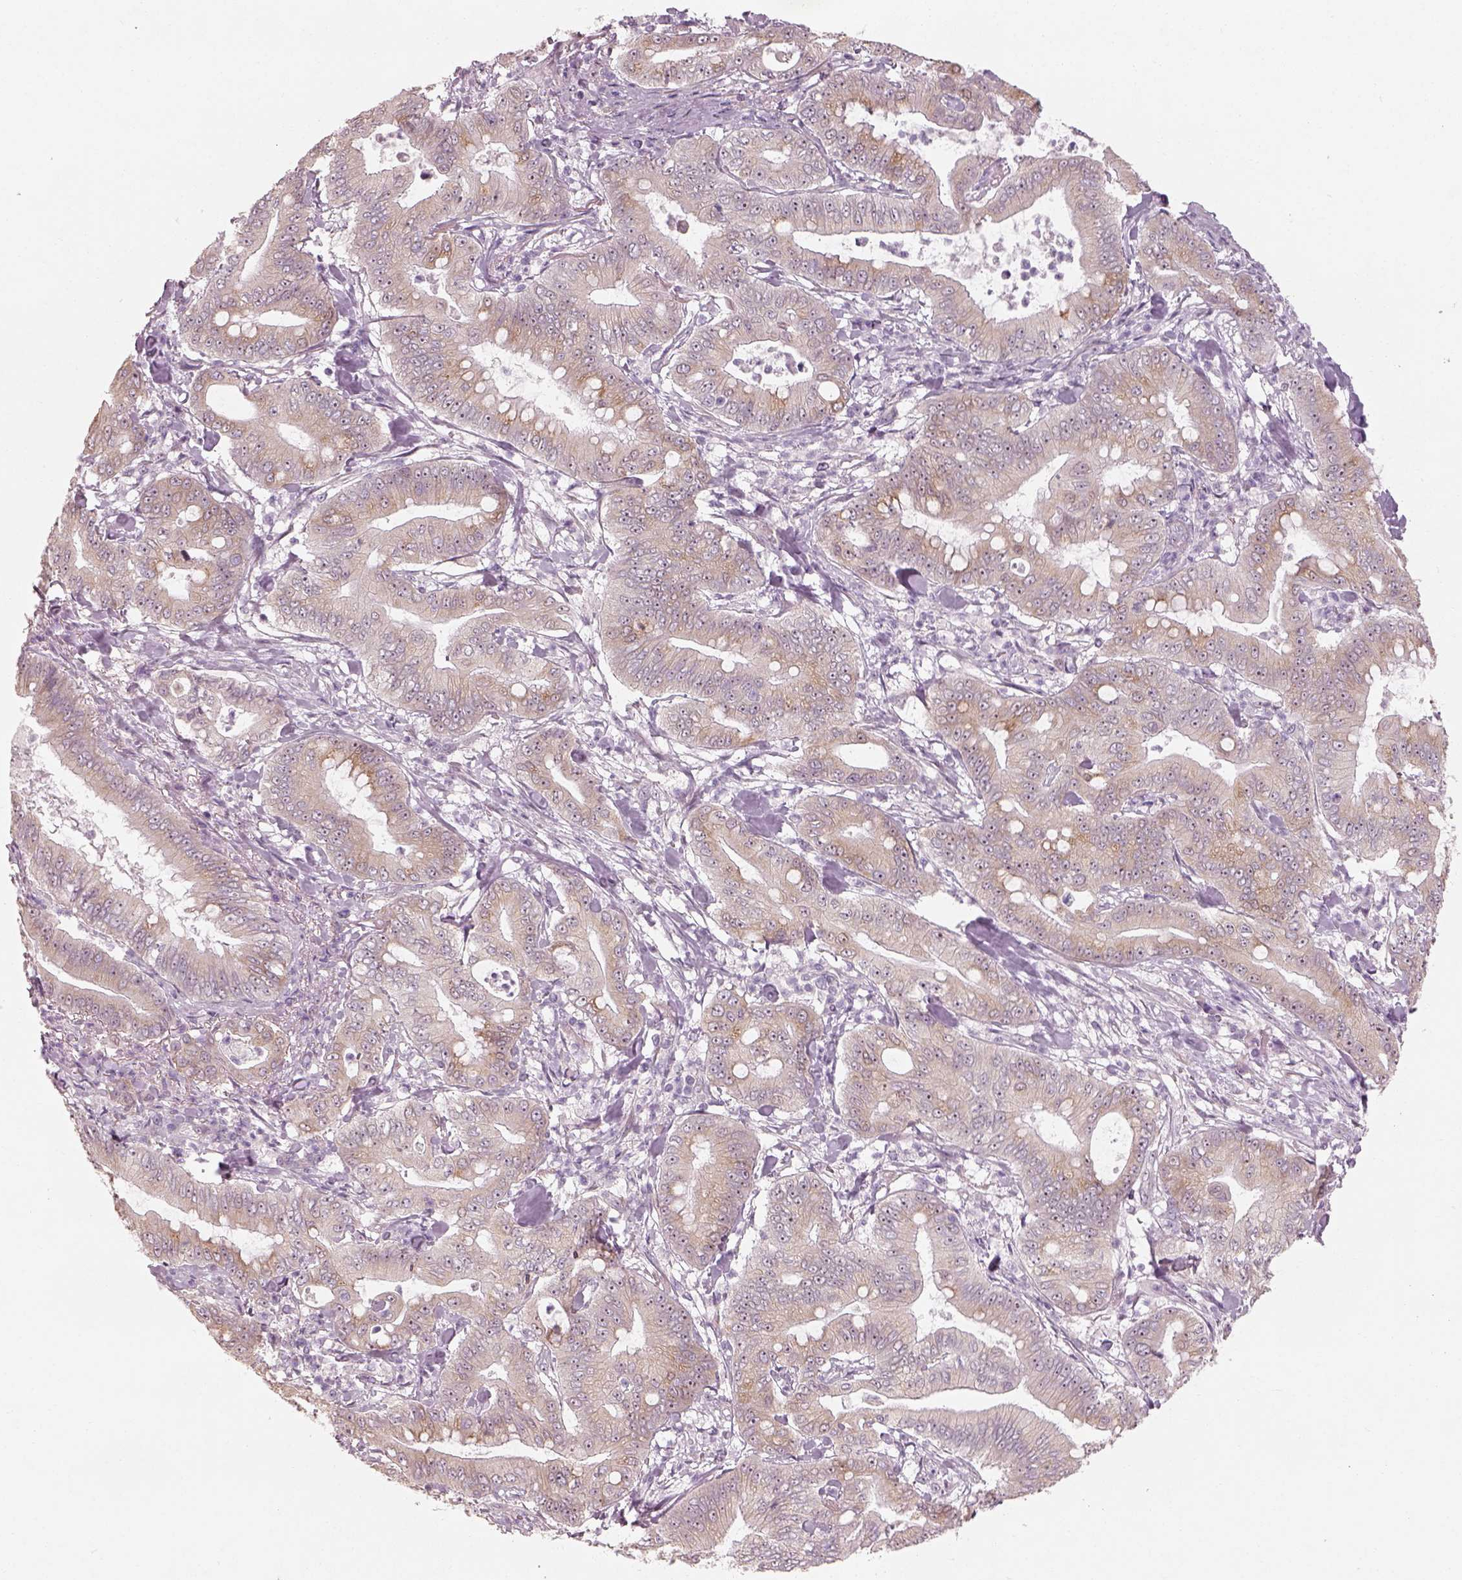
{"staining": {"intensity": "weak", "quantity": ">75%", "location": "cytoplasmic/membranous,nuclear"}, "tissue": "pancreatic cancer", "cell_type": "Tumor cells", "image_type": "cancer", "snomed": [{"axis": "morphology", "description": "Adenocarcinoma, NOS"}, {"axis": "topography", "description": "Pancreas"}], "caption": "Human pancreatic cancer (adenocarcinoma) stained for a protein (brown) displays weak cytoplasmic/membranous and nuclear positive expression in approximately >75% of tumor cells.", "gene": "CDS1", "patient": {"sex": "male", "age": 71}}